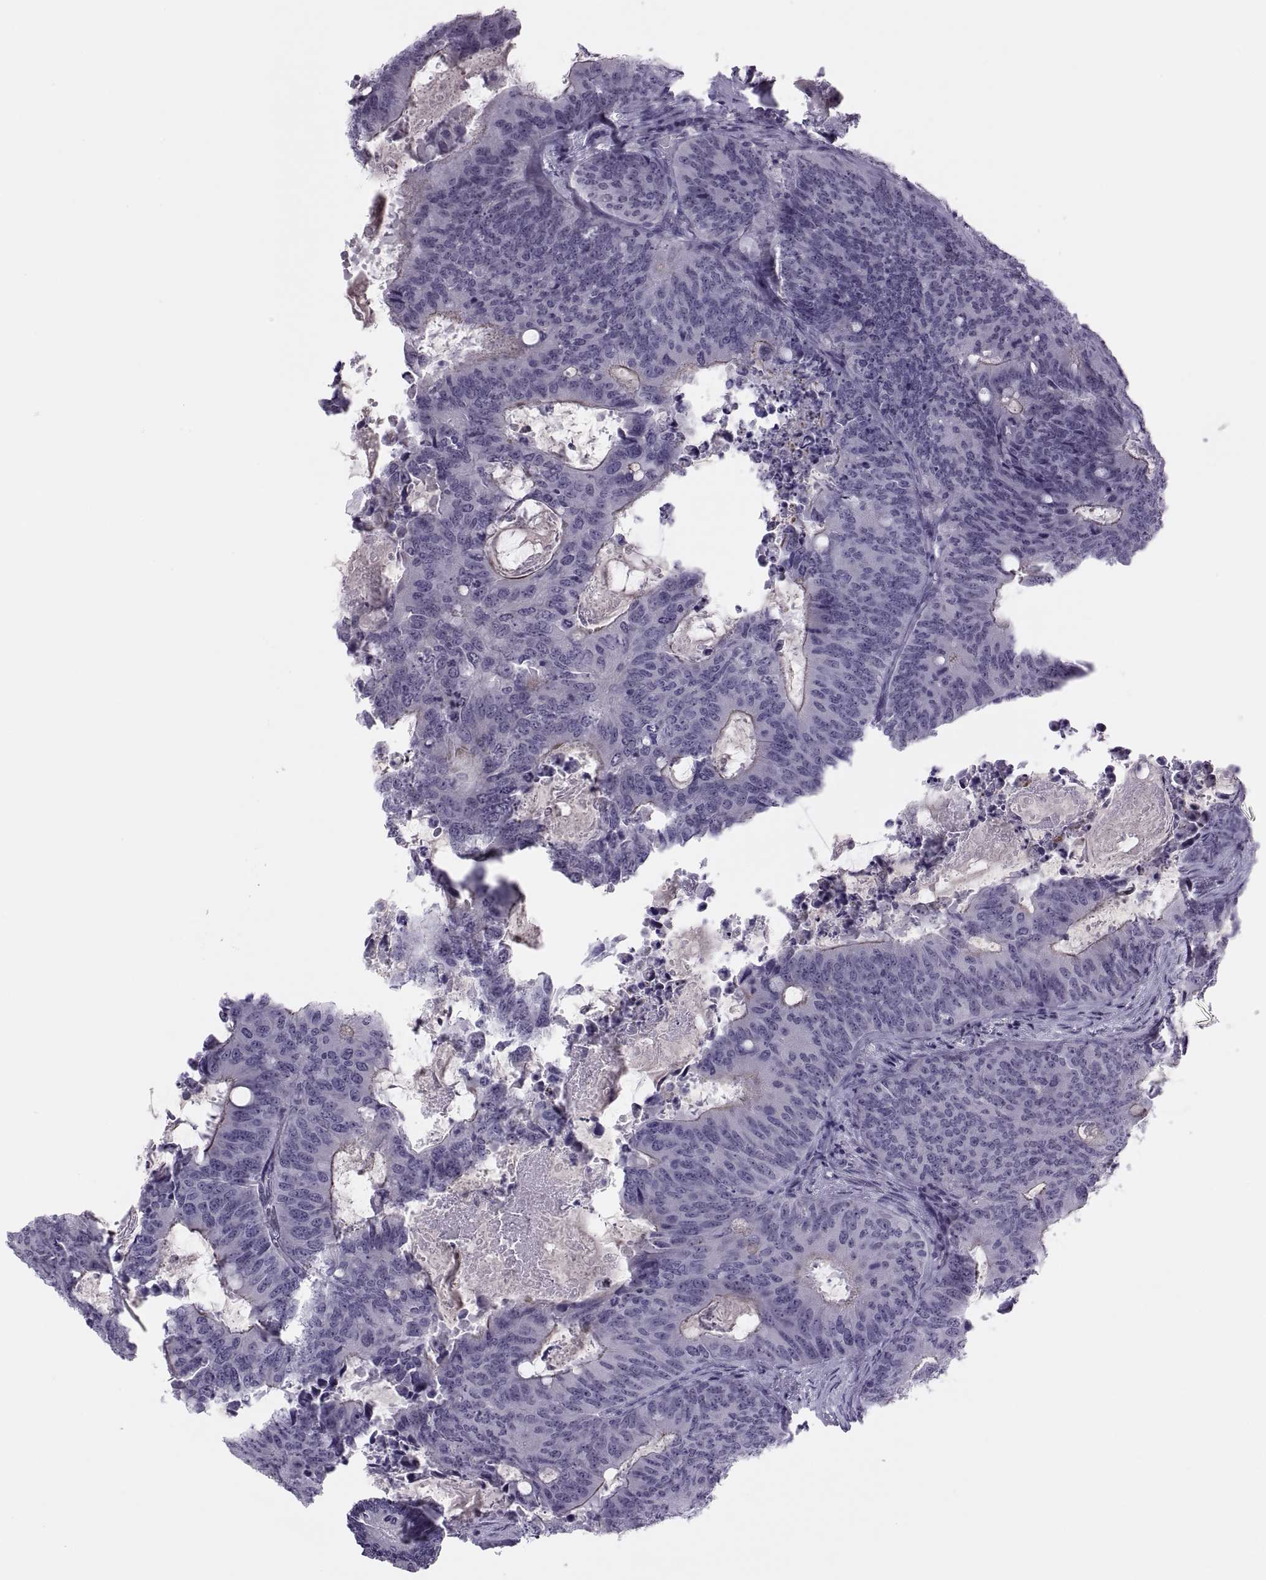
{"staining": {"intensity": "negative", "quantity": "none", "location": "none"}, "tissue": "colorectal cancer", "cell_type": "Tumor cells", "image_type": "cancer", "snomed": [{"axis": "morphology", "description": "Adenocarcinoma, NOS"}, {"axis": "topography", "description": "Colon"}], "caption": "A high-resolution photomicrograph shows immunohistochemistry staining of colorectal cancer, which exhibits no significant expression in tumor cells. (DAB (3,3'-diaminobenzidine) immunohistochemistry, high magnification).", "gene": "SYNGR4", "patient": {"sex": "male", "age": 67}}